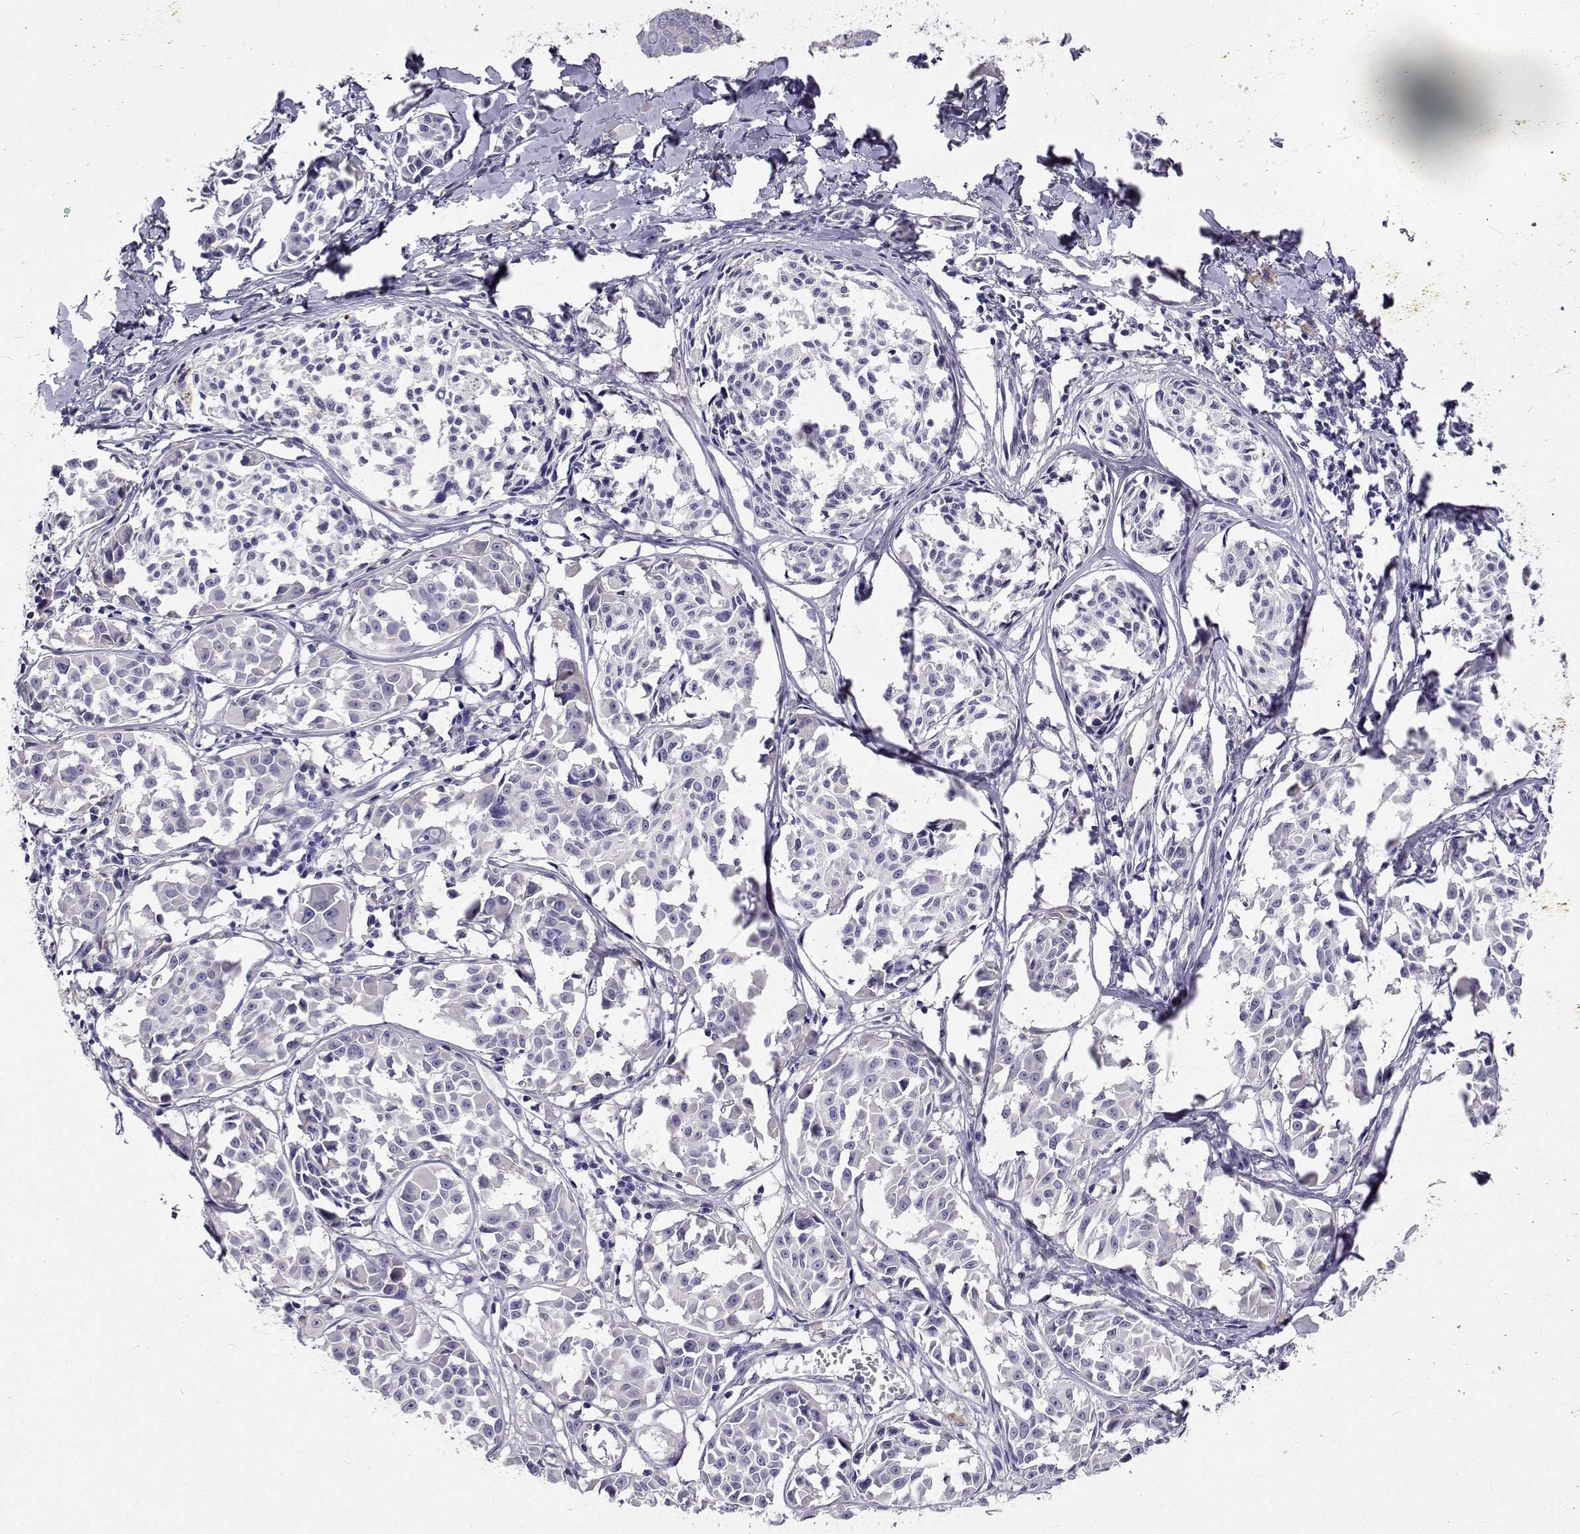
{"staining": {"intensity": "negative", "quantity": "none", "location": "none"}, "tissue": "melanoma", "cell_type": "Tumor cells", "image_type": "cancer", "snomed": [{"axis": "morphology", "description": "Malignant melanoma, NOS"}, {"axis": "topography", "description": "Skin"}], "caption": "Human melanoma stained for a protein using immunohistochemistry demonstrates no expression in tumor cells.", "gene": "LHFPL7", "patient": {"sex": "male", "age": 51}}